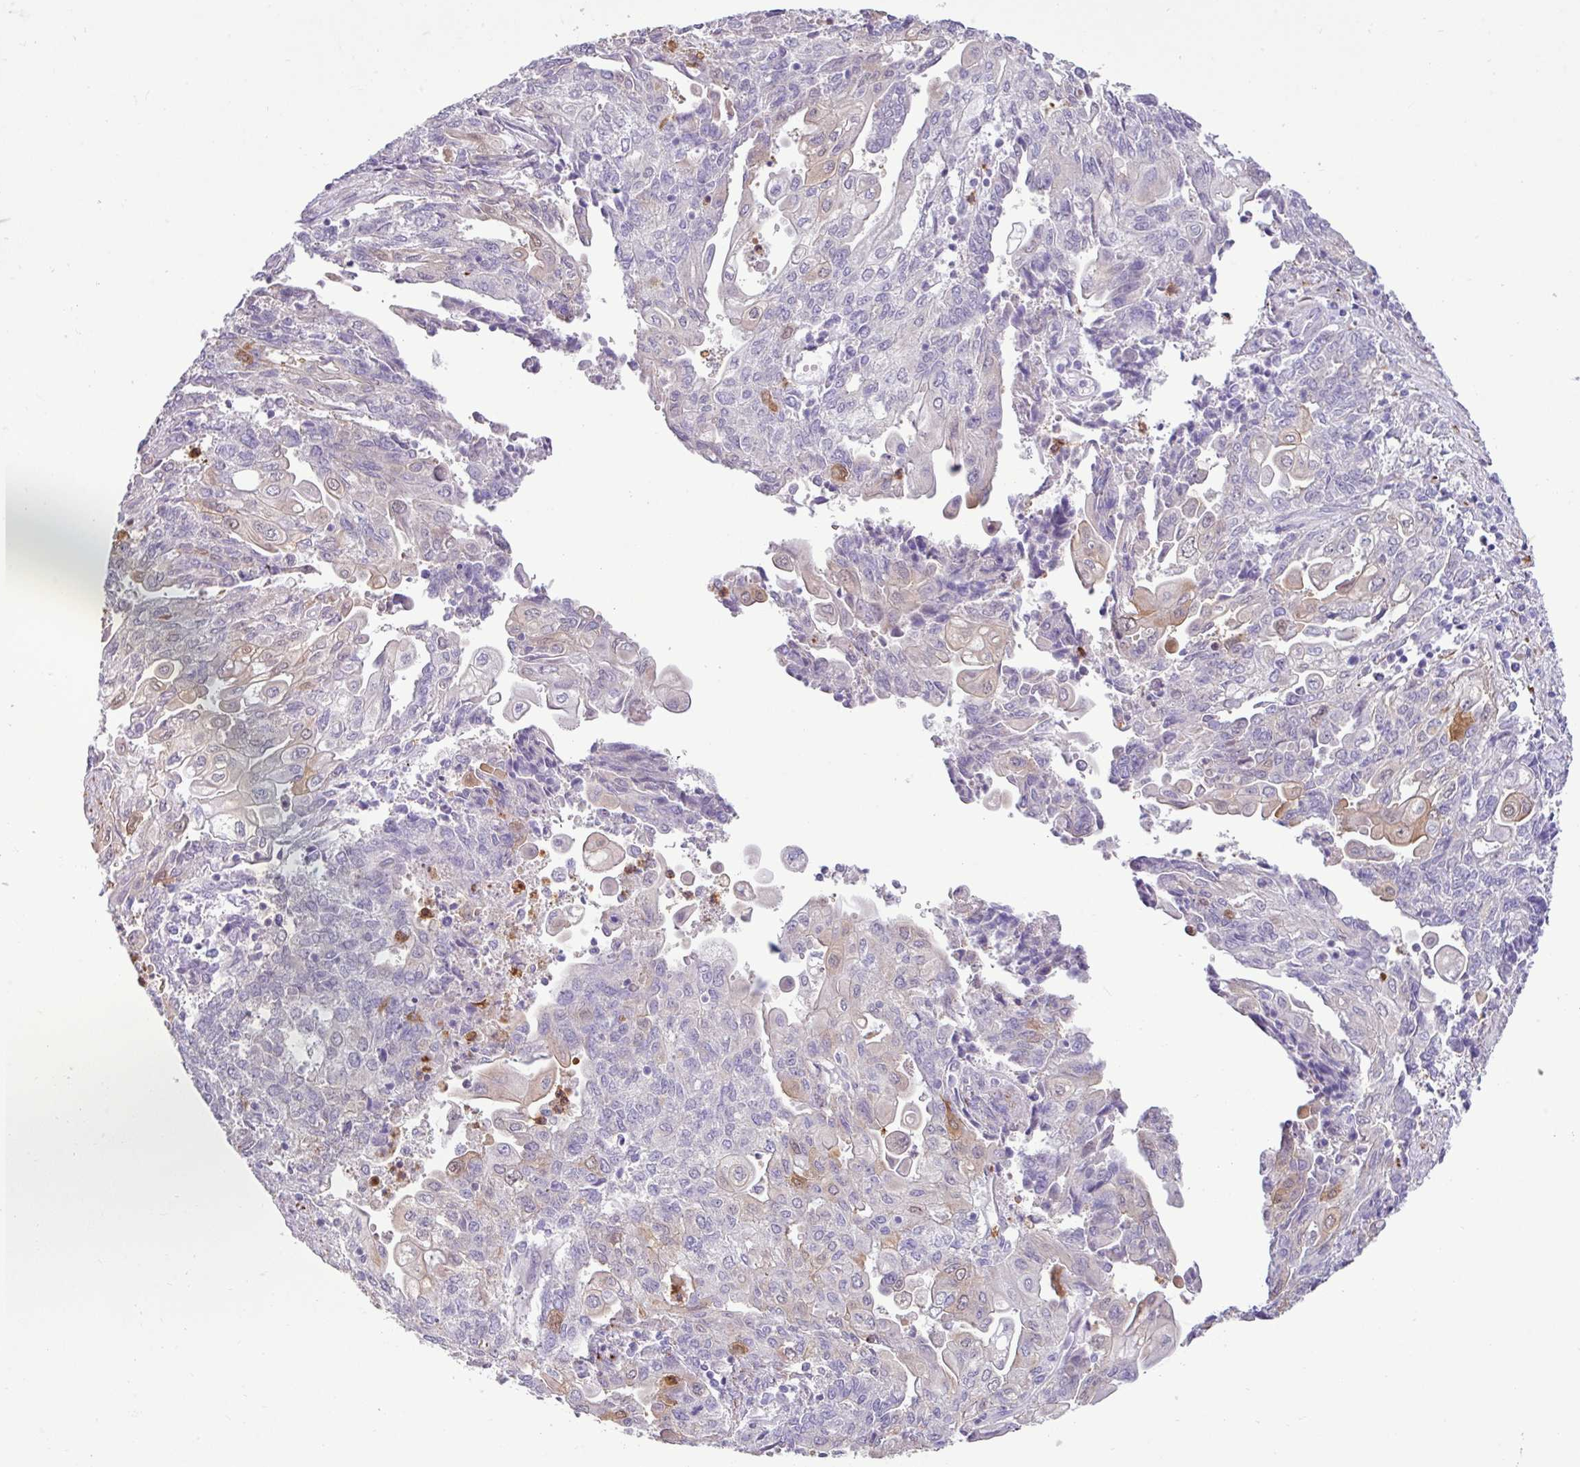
{"staining": {"intensity": "negative", "quantity": "none", "location": "none"}, "tissue": "endometrial cancer", "cell_type": "Tumor cells", "image_type": "cancer", "snomed": [{"axis": "morphology", "description": "Adenocarcinoma, NOS"}, {"axis": "topography", "description": "Endometrium"}], "caption": "The histopathology image reveals no staining of tumor cells in adenocarcinoma (endometrial).", "gene": "ZSCAN5A", "patient": {"sex": "female", "age": 54}}